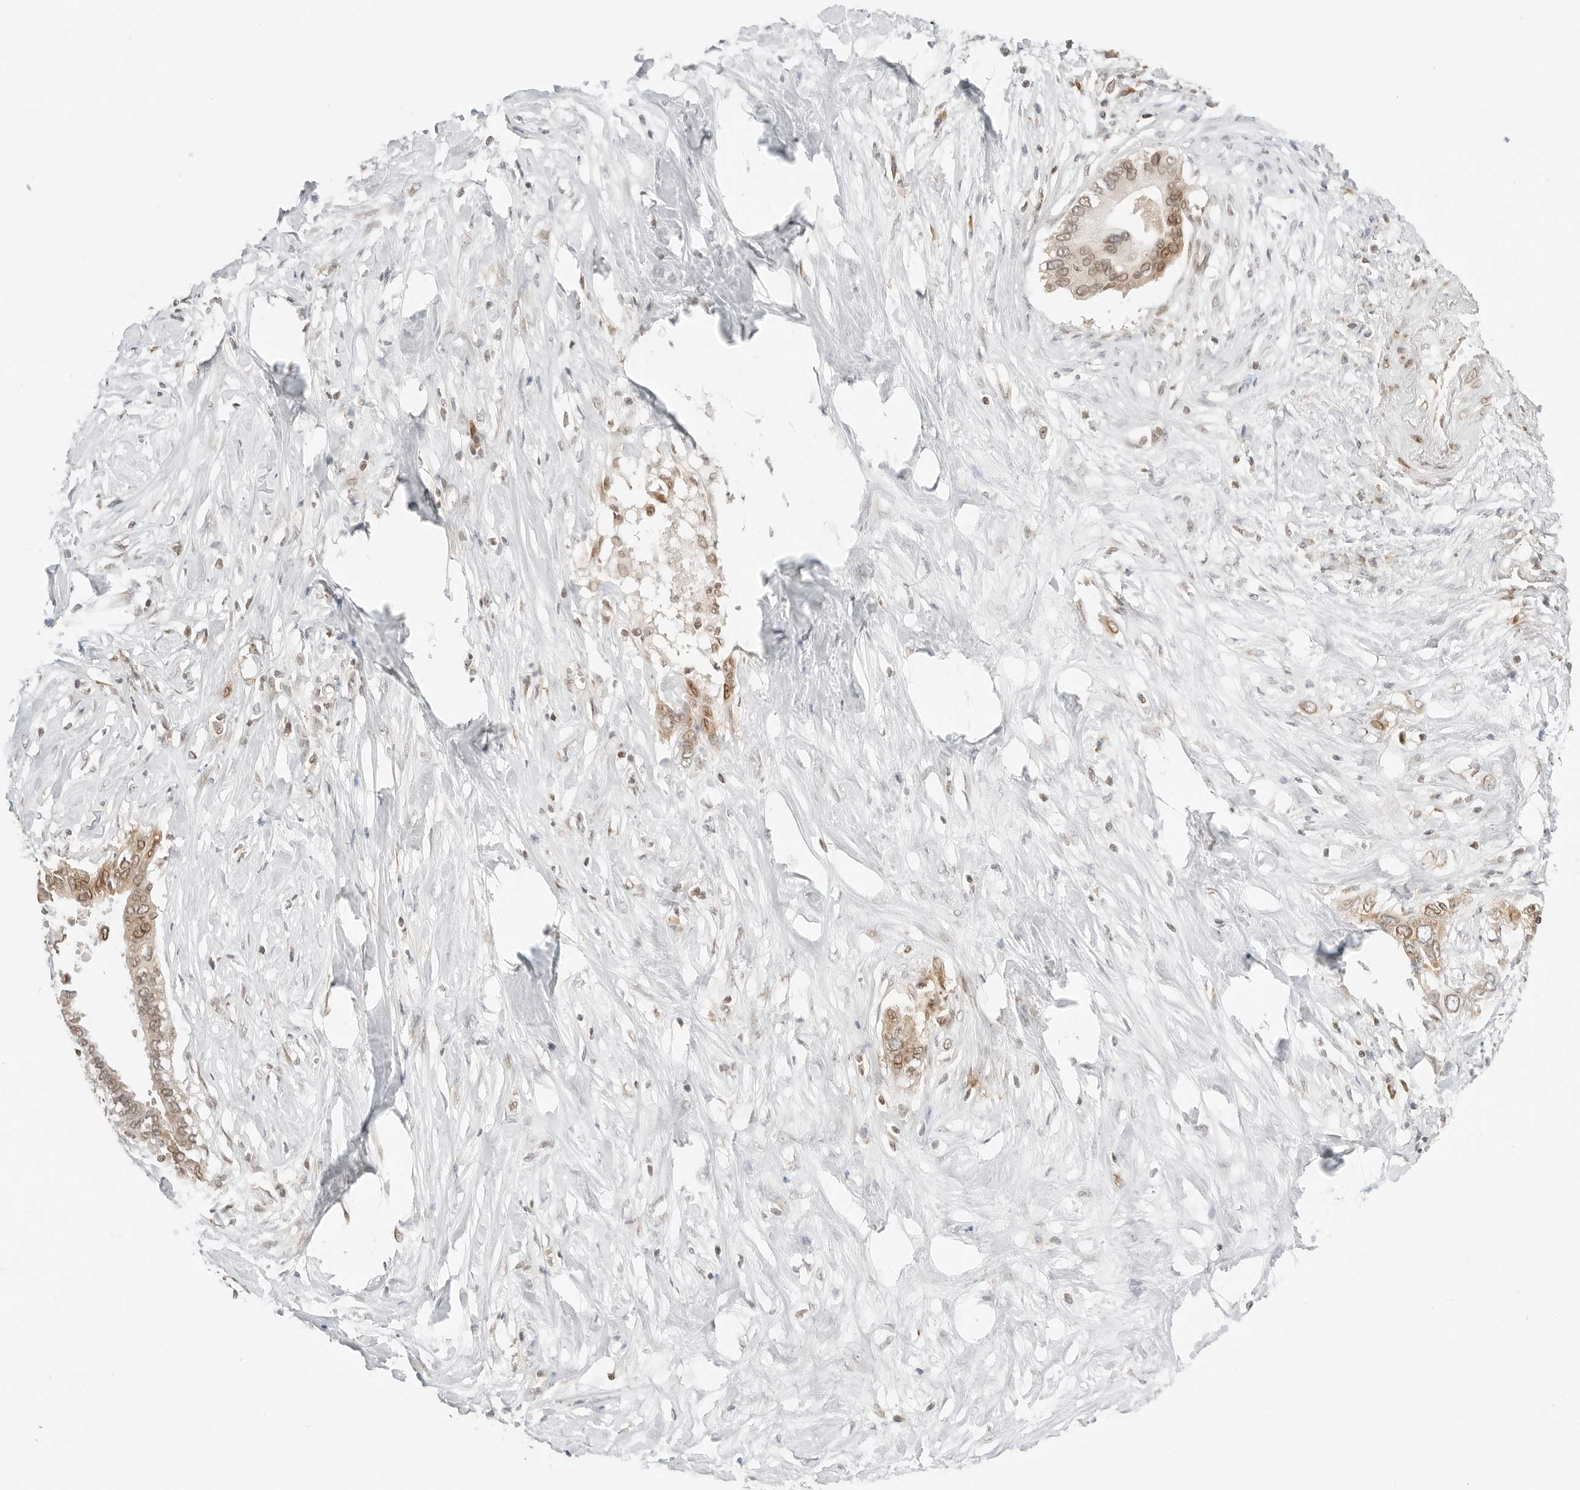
{"staining": {"intensity": "moderate", "quantity": ">75%", "location": "cytoplasmic/membranous,nuclear"}, "tissue": "pancreatic cancer", "cell_type": "Tumor cells", "image_type": "cancer", "snomed": [{"axis": "morphology", "description": "Normal tissue, NOS"}, {"axis": "morphology", "description": "Adenocarcinoma, NOS"}, {"axis": "topography", "description": "Pancreas"}, {"axis": "topography", "description": "Peripheral nerve tissue"}], "caption": "Immunohistochemistry (IHC) photomicrograph of neoplastic tissue: pancreatic cancer (adenocarcinoma) stained using immunohistochemistry (IHC) shows medium levels of moderate protein expression localized specifically in the cytoplasmic/membranous and nuclear of tumor cells, appearing as a cytoplasmic/membranous and nuclear brown color.", "gene": "POLH", "patient": {"sex": "male", "age": 59}}